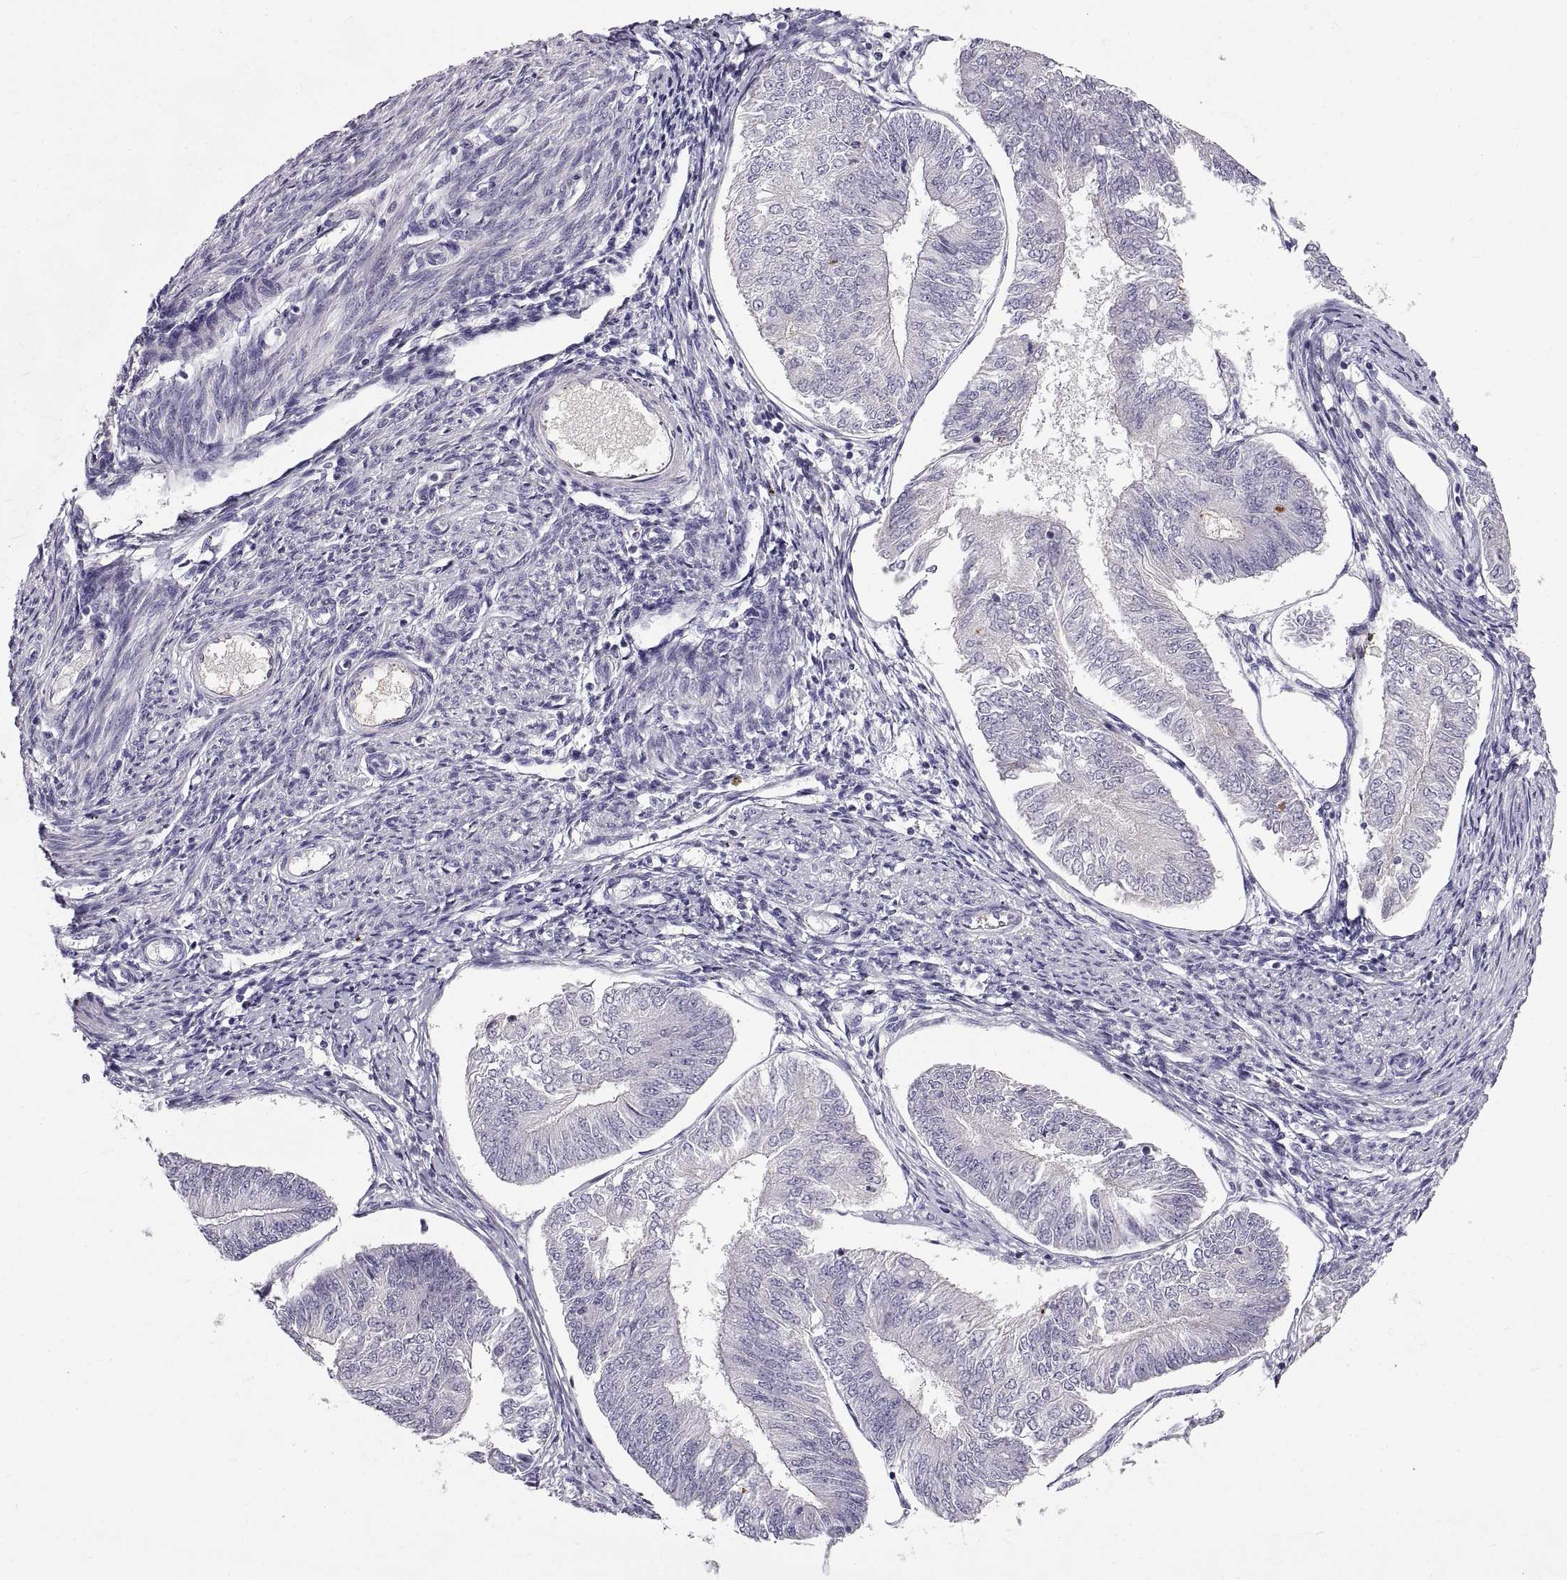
{"staining": {"intensity": "negative", "quantity": "none", "location": "none"}, "tissue": "endometrial cancer", "cell_type": "Tumor cells", "image_type": "cancer", "snomed": [{"axis": "morphology", "description": "Adenocarcinoma, NOS"}, {"axis": "topography", "description": "Endometrium"}], "caption": "The micrograph demonstrates no staining of tumor cells in endometrial cancer.", "gene": "ADAM32", "patient": {"sex": "female", "age": 58}}